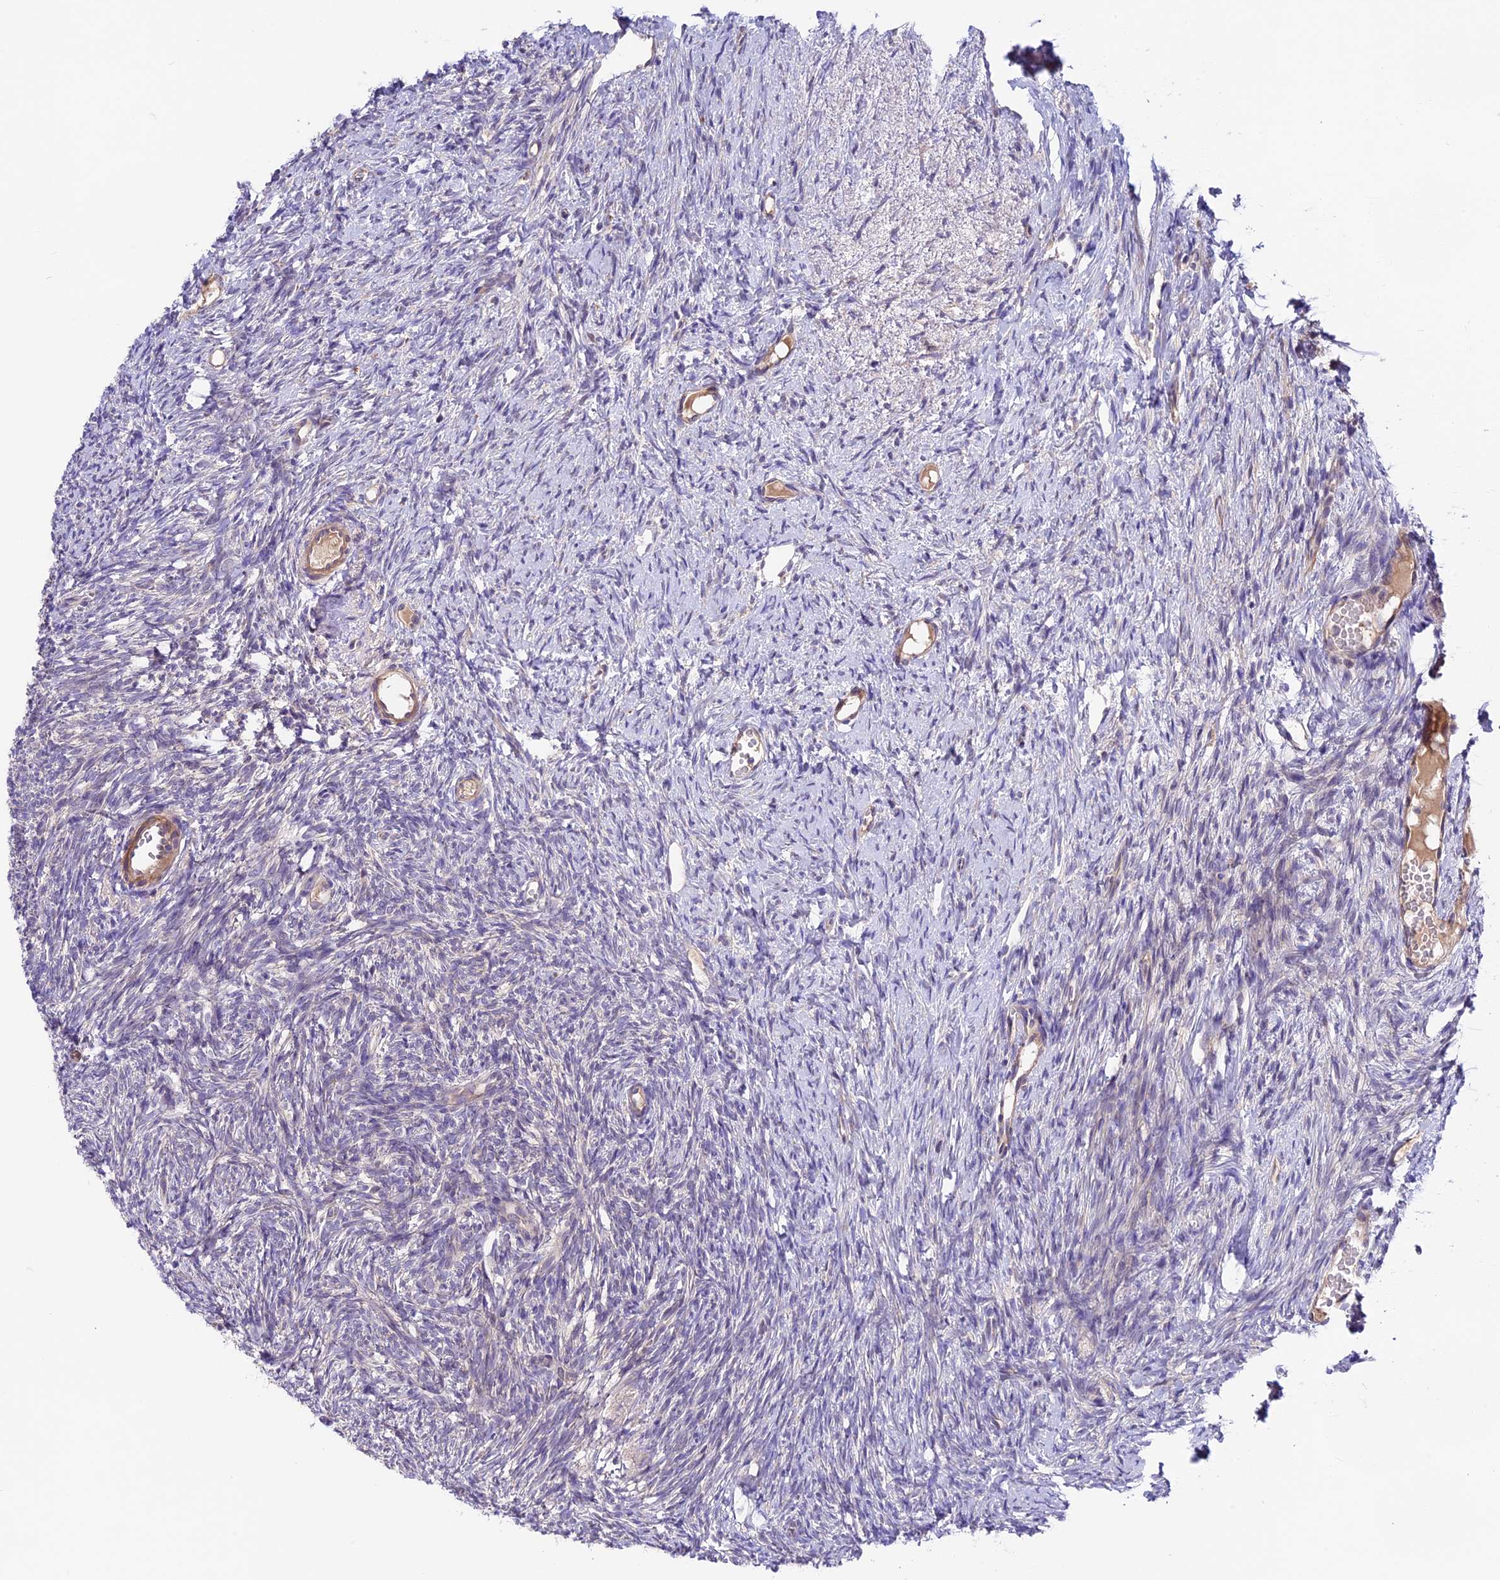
{"staining": {"intensity": "negative", "quantity": "none", "location": "none"}, "tissue": "ovary", "cell_type": "Ovarian stroma cells", "image_type": "normal", "snomed": [{"axis": "morphology", "description": "Normal tissue, NOS"}, {"axis": "topography", "description": "Ovary"}], "caption": "Immunohistochemistry (IHC) photomicrograph of benign ovary: human ovary stained with DAB demonstrates no significant protein positivity in ovarian stroma cells. (Stains: DAB immunohistochemistry with hematoxylin counter stain, Microscopy: brightfield microscopy at high magnification).", "gene": "COG8", "patient": {"sex": "female", "age": 51}}